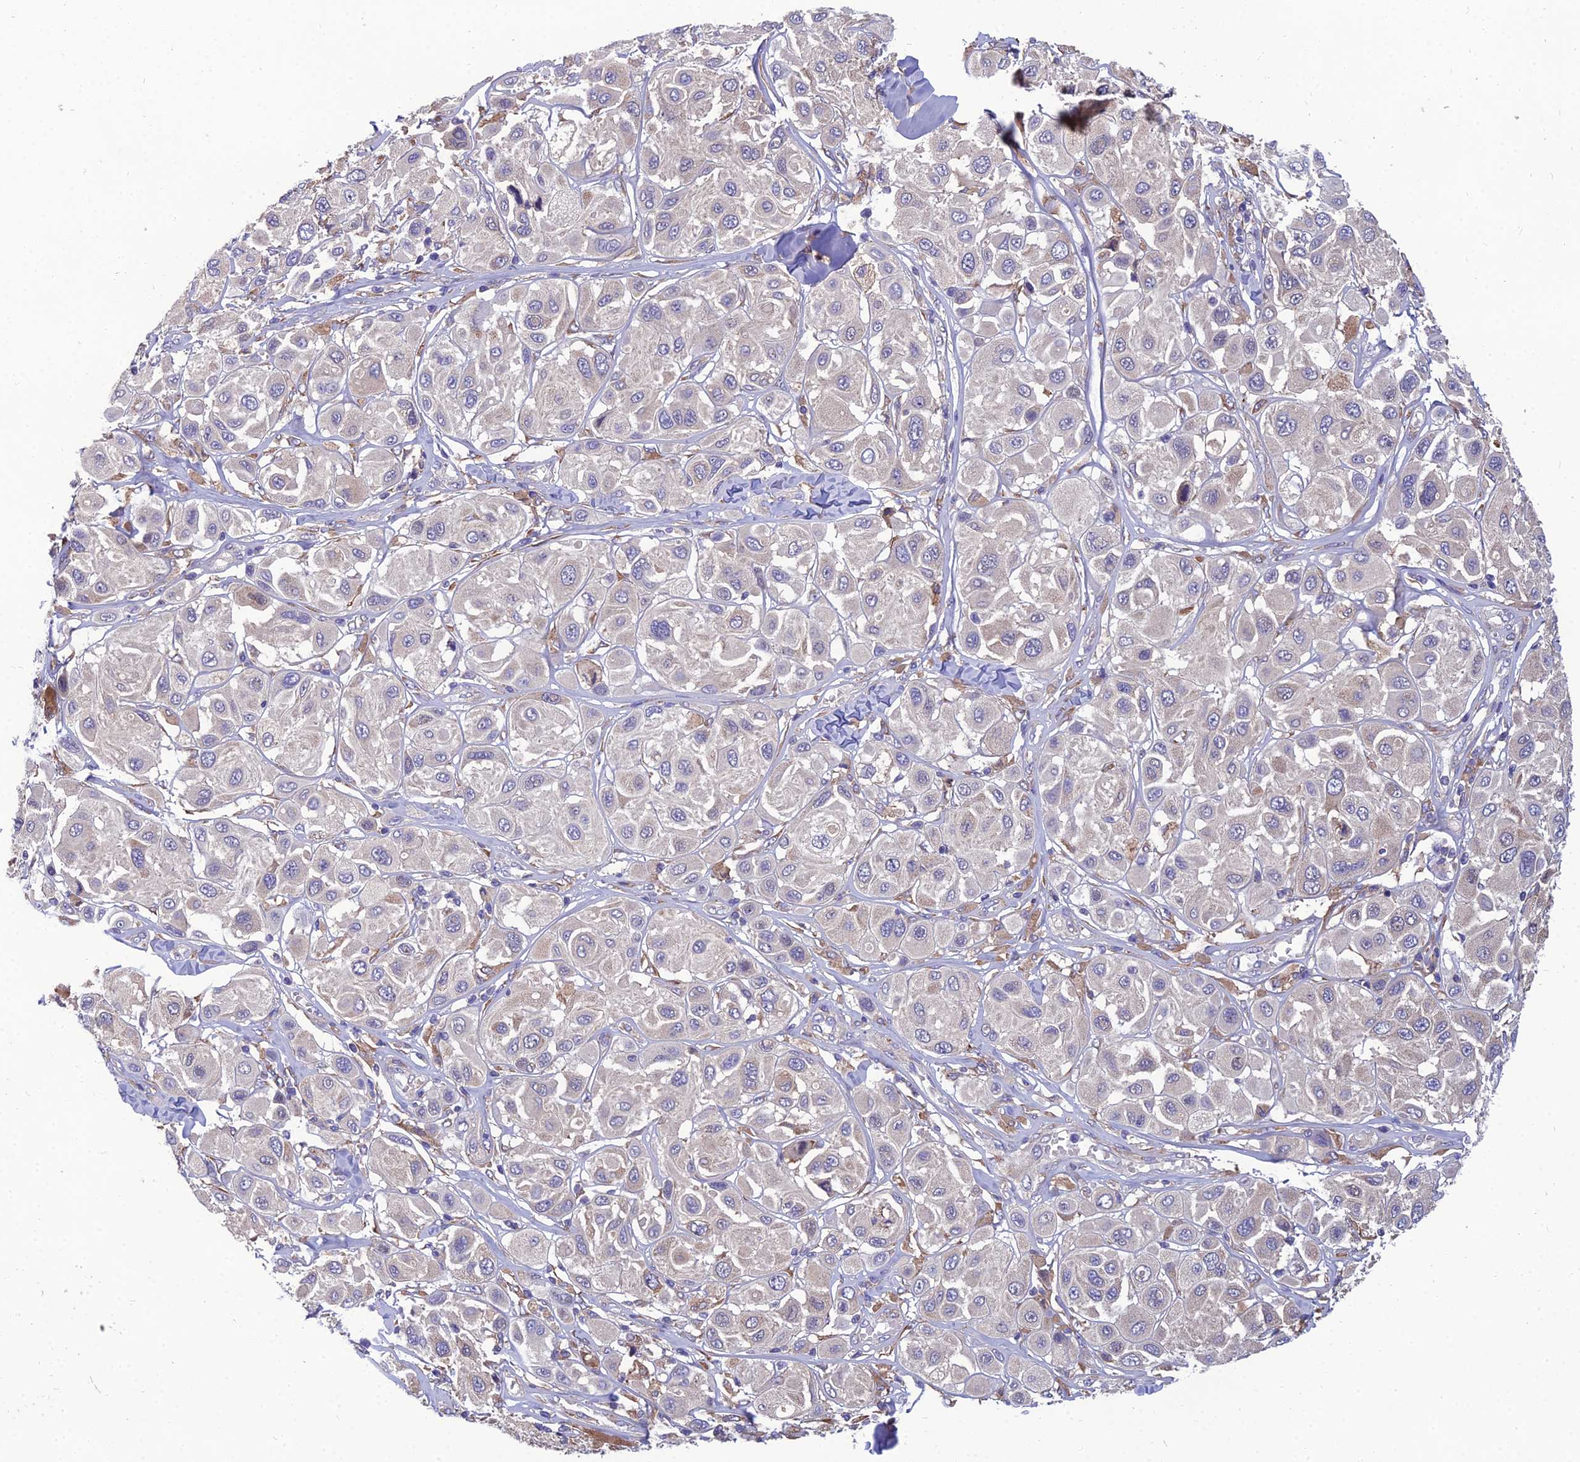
{"staining": {"intensity": "negative", "quantity": "none", "location": "none"}, "tissue": "melanoma", "cell_type": "Tumor cells", "image_type": "cancer", "snomed": [{"axis": "morphology", "description": "Malignant melanoma, Metastatic site"}, {"axis": "topography", "description": "Skin"}], "caption": "This is an immunohistochemistry photomicrograph of human malignant melanoma (metastatic site). There is no staining in tumor cells.", "gene": "UMAD1", "patient": {"sex": "male", "age": 41}}